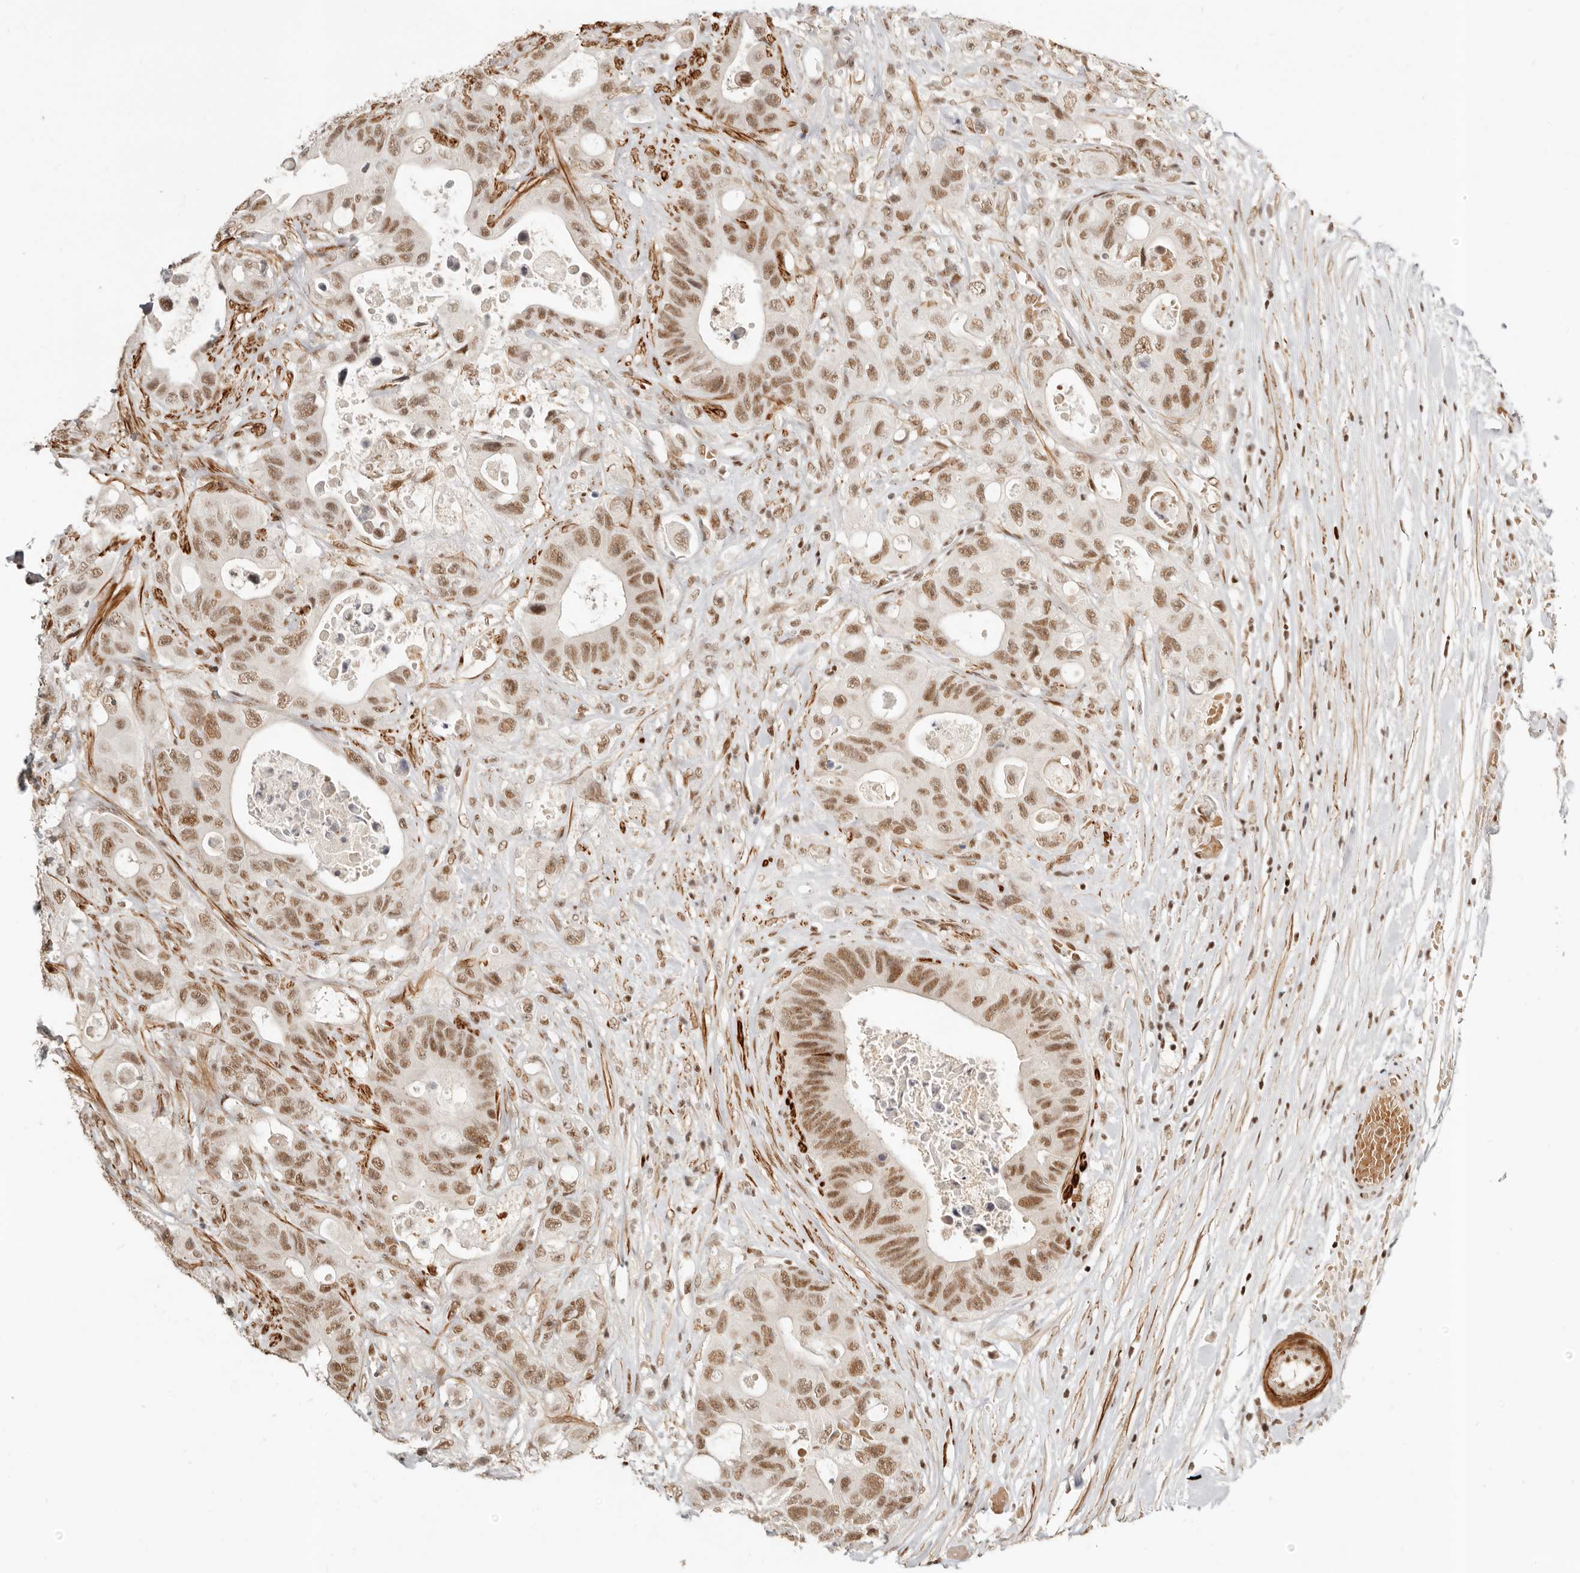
{"staining": {"intensity": "moderate", "quantity": ">75%", "location": "nuclear"}, "tissue": "colorectal cancer", "cell_type": "Tumor cells", "image_type": "cancer", "snomed": [{"axis": "morphology", "description": "Adenocarcinoma, NOS"}, {"axis": "topography", "description": "Colon"}], "caption": "Immunohistochemistry (IHC) staining of colorectal cancer (adenocarcinoma), which shows medium levels of moderate nuclear staining in approximately >75% of tumor cells indicating moderate nuclear protein staining. The staining was performed using DAB (3,3'-diaminobenzidine) (brown) for protein detection and nuclei were counterstained in hematoxylin (blue).", "gene": "GABPA", "patient": {"sex": "female", "age": 46}}